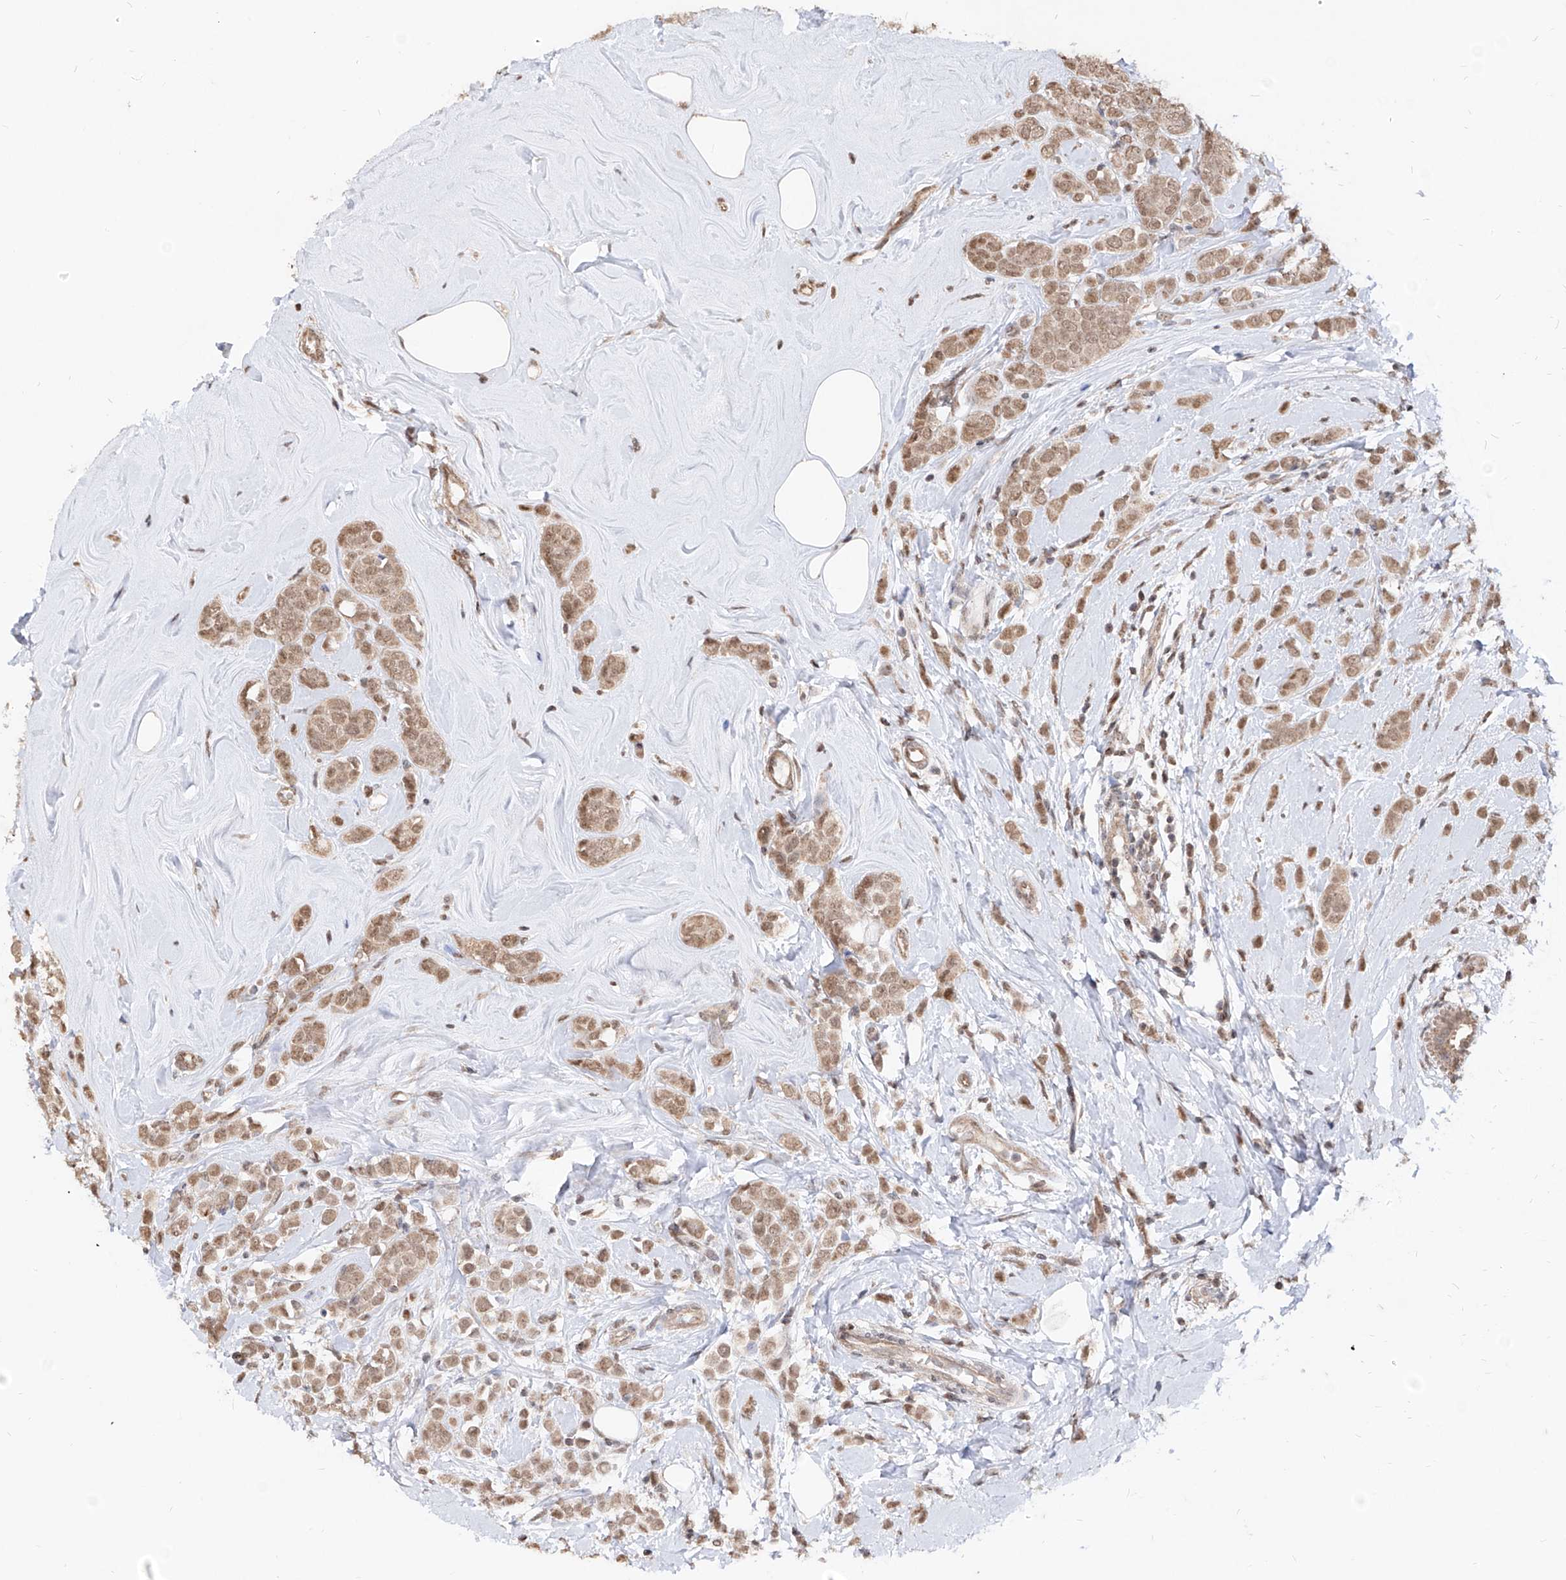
{"staining": {"intensity": "moderate", "quantity": ">75%", "location": "cytoplasmic/membranous,nuclear"}, "tissue": "breast cancer", "cell_type": "Tumor cells", "image_type": "cancer", "snomed": [{"axis": "morphology", "description": "Lobular carcinoma"}, {"axis": "topography", "description": "Breast"}], "caption": "Lobular carcinoma (breast) stained with a brown dye shows moderate cytoplasmic/membranous and nuclear positive staining in approximately >75% of tumor cells.", "gene": "C8orf82", "patient": {"sex": "female", "age": 47}}